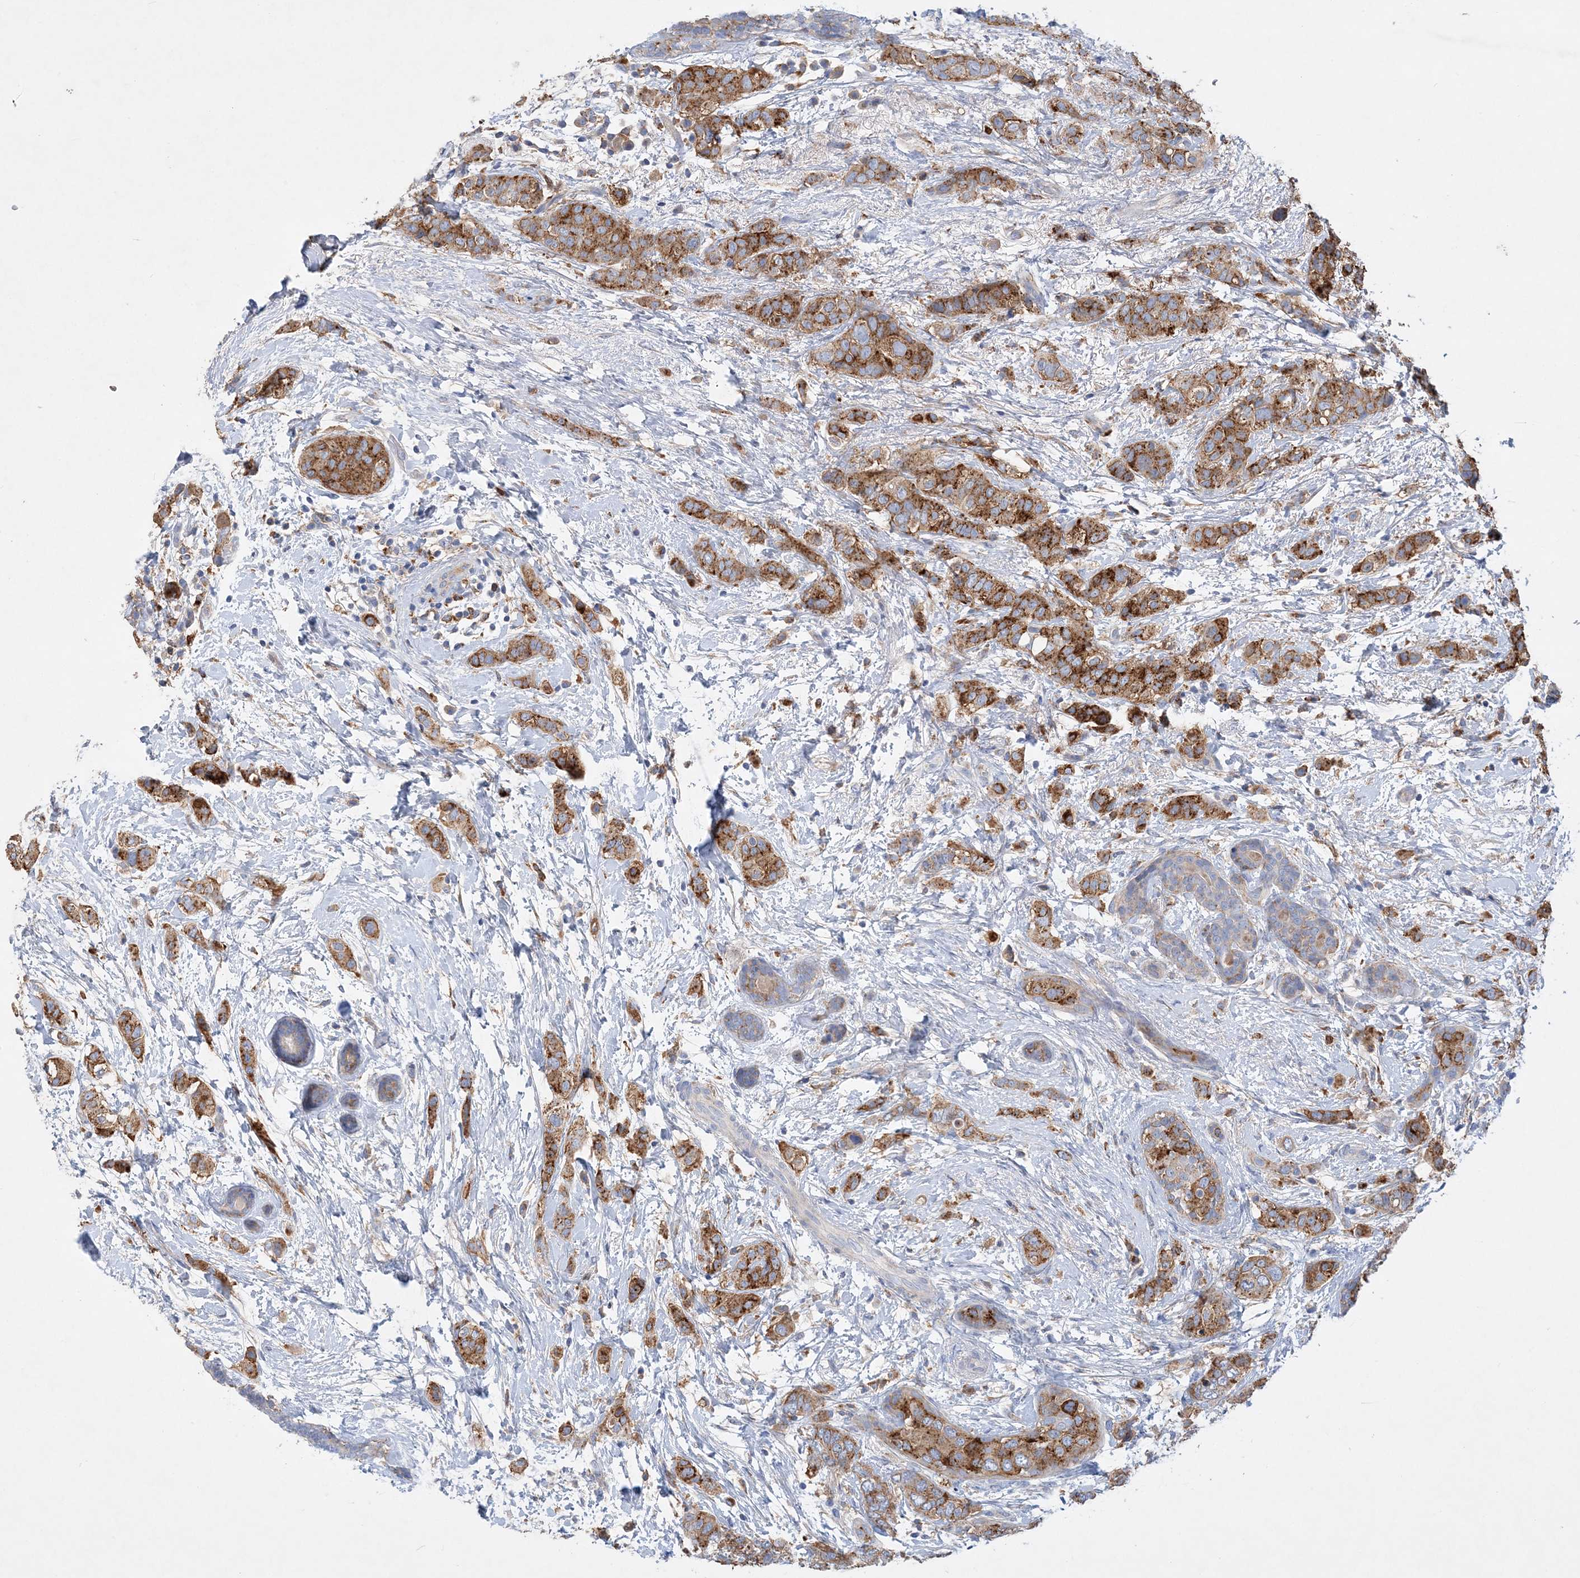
{"staining": {"intensity": "strong", "quantity": ">75%", "location": "cytoplasmic/membranous"}, "tissue": "breast cancer", "cell_type": "Tumor cells", "image_type": "cancer", "snomed": [{"axis": "morphology", "description": "Lobular carcinoma"}, {"axis": "topography", "description": "Breast"}], "caption": "Breast cancer stained with a brown dye shows strong cytoplasmic/membranous positive positivity in about >75% of tumor cells.", "gene": "GRINA", "patient": {"sex": "female", "age": 51}}